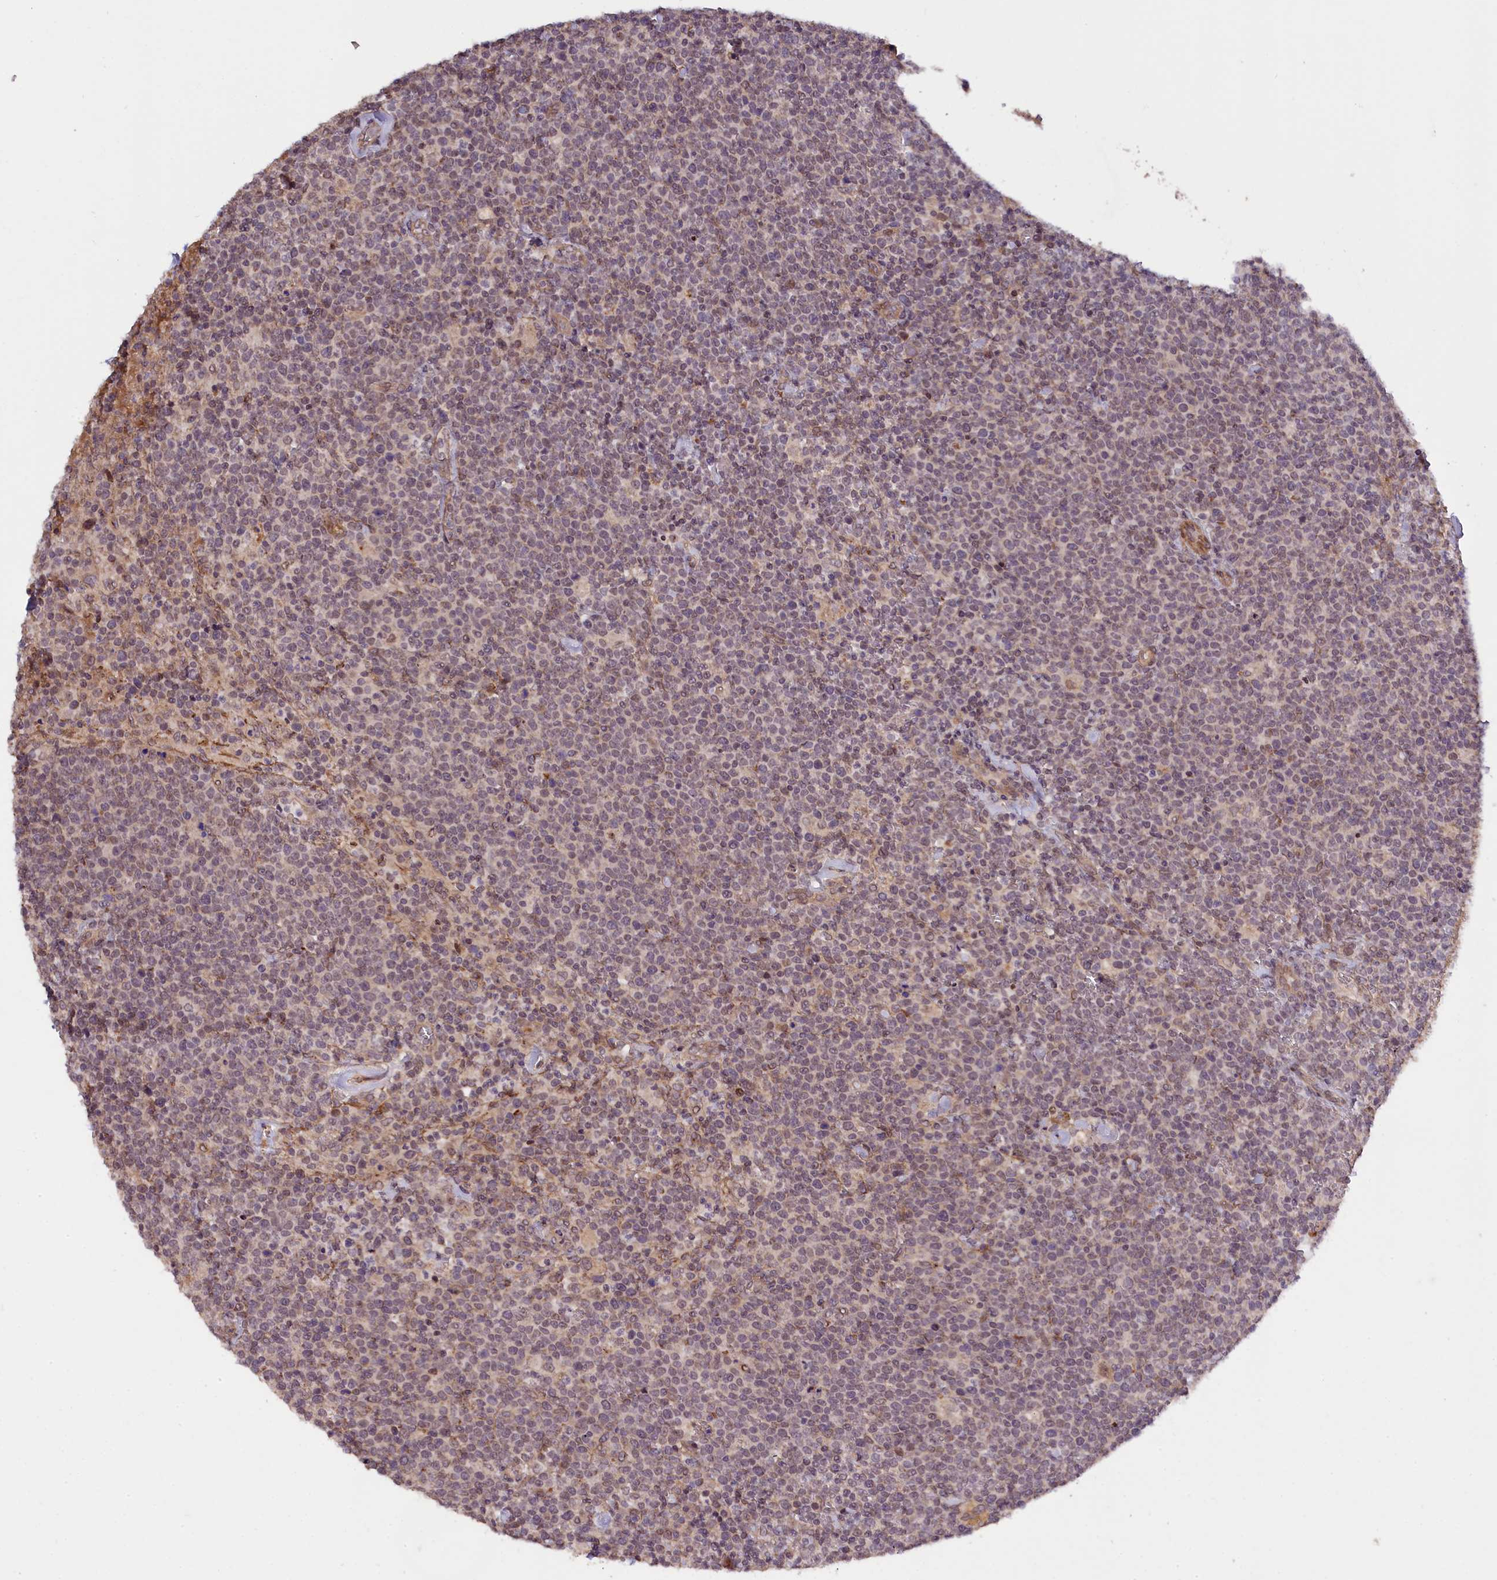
{"staining": {"intensity": "weak", "quantity": "25%-75%", "location": "nuclear"}, "tissue": "lymphoma", "cell_type": "Tumor cells", "image_type": "cancer", "snomed": [{"axis": "morphology", "description": "Malignant lymphoma, non-Hodgkin's type, High grade"}, {"axis": "topography", "description": "Lymph node"}], "caption": "A photomicrograph of lymphoma stained for a protein demonstrates weak nuclear brown staining in tumor cells.", "gene": "ZNF480", "patient": {"sex": "male", "age": 61}}